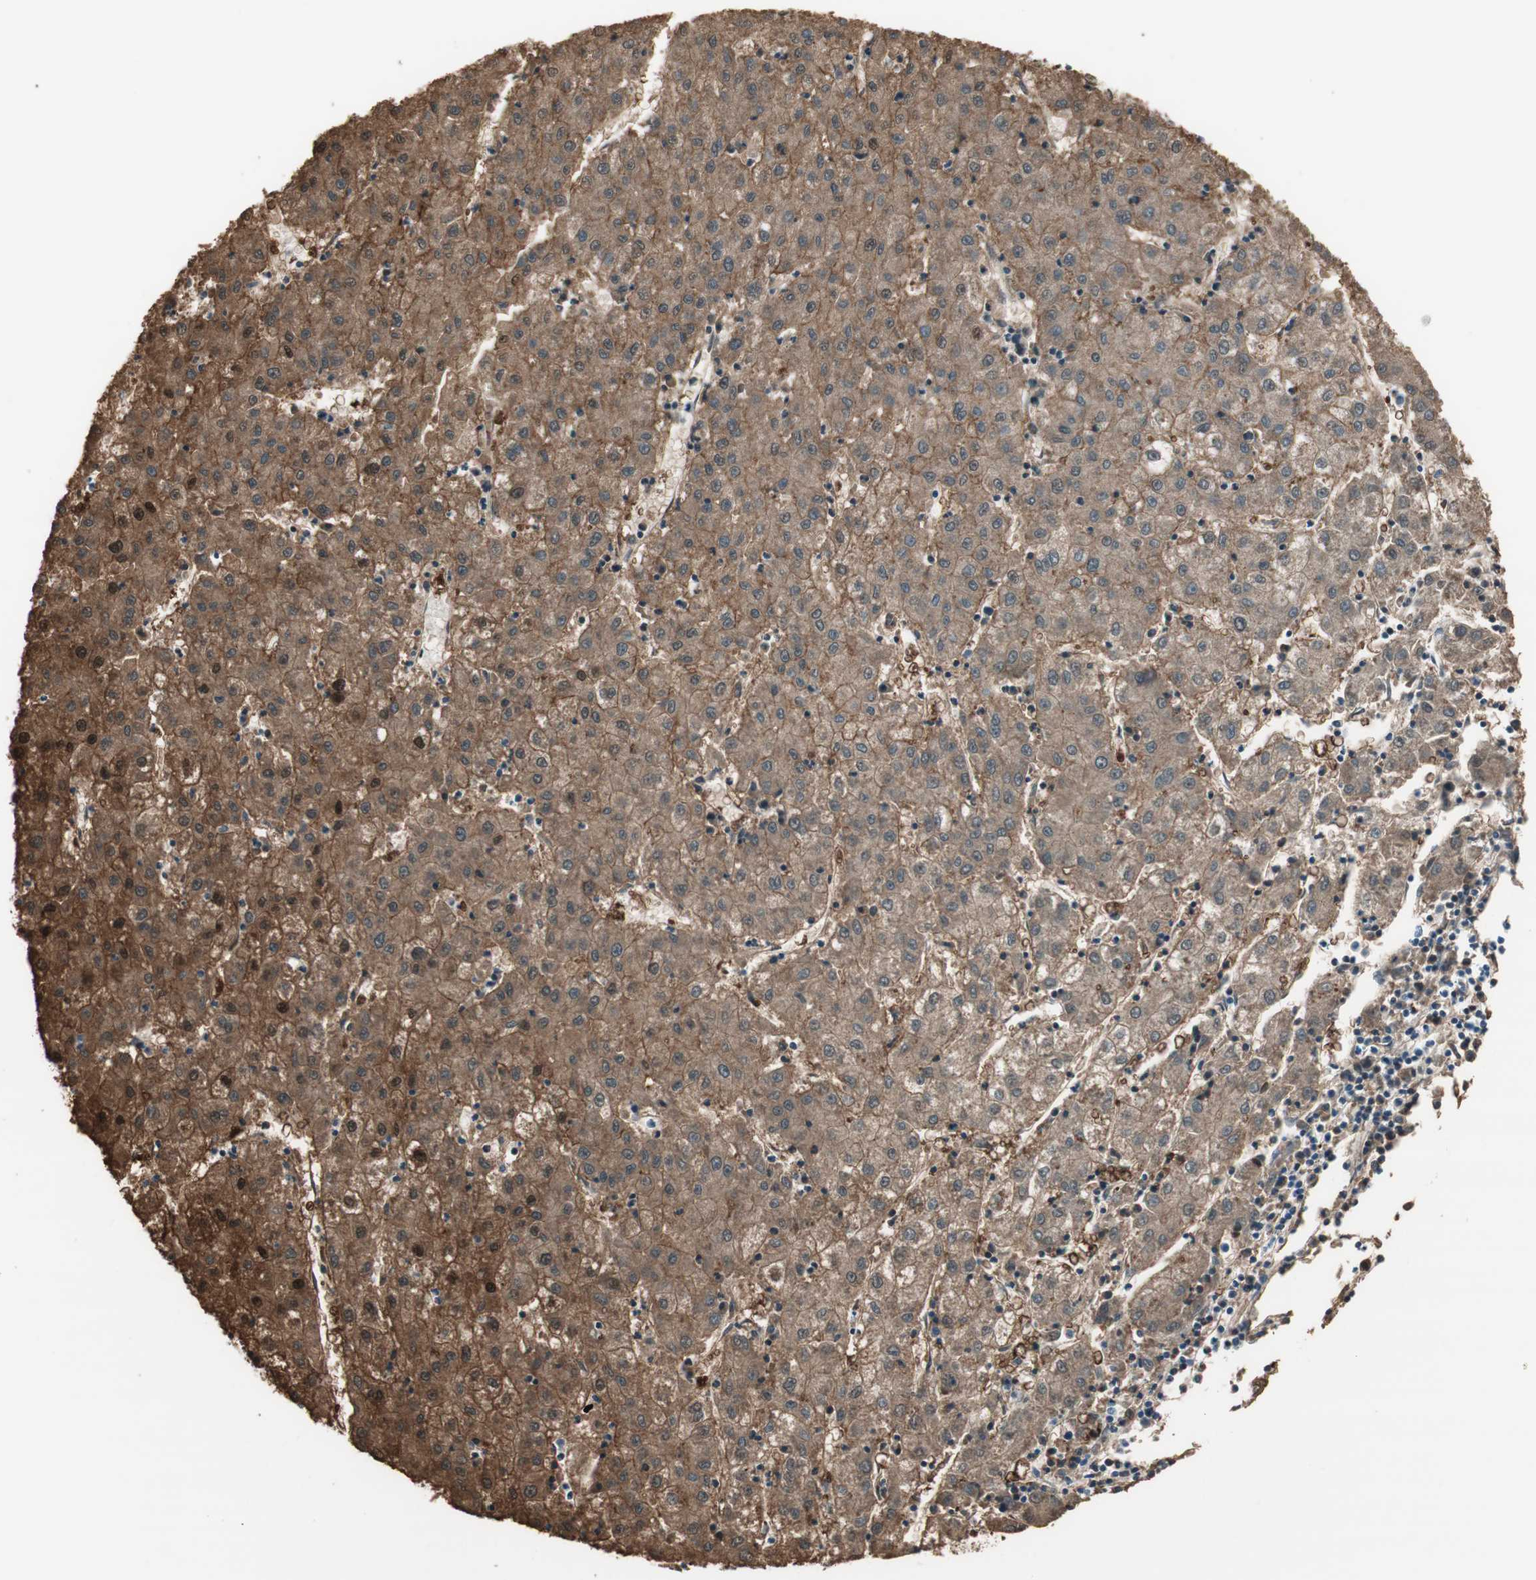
{"staining": {"intensity": "moderate", "quantity": ">75%", "location": "cytoplasmic/membranous,nuclear"}, "tissue": "liver cancer", "cell_type": "Tumor cells", "image_type": "cancer", "snomed": [{"axis": "morphology", "description": "Carcinoma, Hepatocellular, NOS"}, {"axis": "topography", "description": "Liver"}], "caption": "Immunohistochemistry histopathology image of neoplastic tissue: liver hepatocellular carcinoma stained using immunohistochemistry (IHC) displays medium levels of moderate protein expression localized specifically in the cytoplasmic/membranous and nuclear of tumor cells, appearing as a cytoplasmic/membranous and nuclear brown color.", "gene": "EVA1A", "patient": {"sex": "male", "age": 72}}